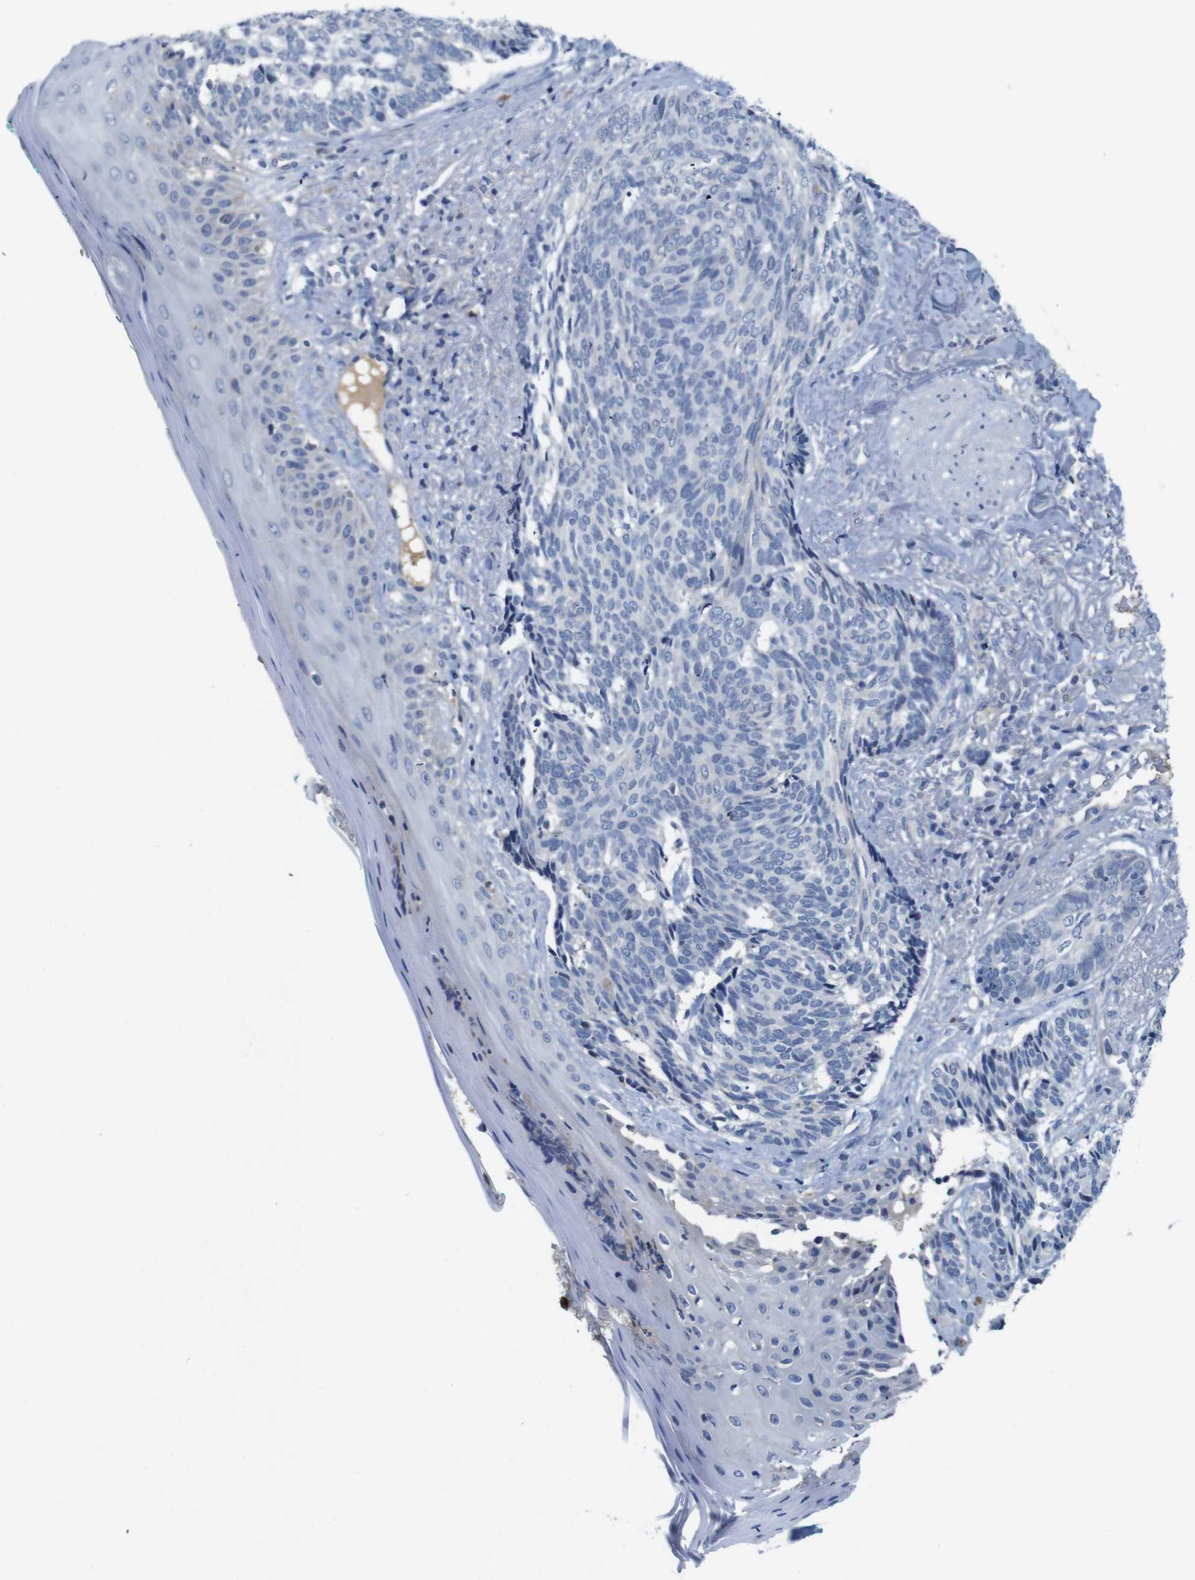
{"staining": {"intensity": "negative", "quantity": "none", "location": "none"}, "tissue": "skin cancer", "cell_type": "Tumor cells", "image_type": "cancer", "snomed": [{"axis": "morphology", "description": "Basal cell carcinoma"}, {"axis": "topography", "description": "Skin"}], "caption": "A micrograph of human skin basal cell carcinoma is negative for staining in tumor cells.", "gene": "C1RL", "patient": {"sex": "male", "age": 43}}